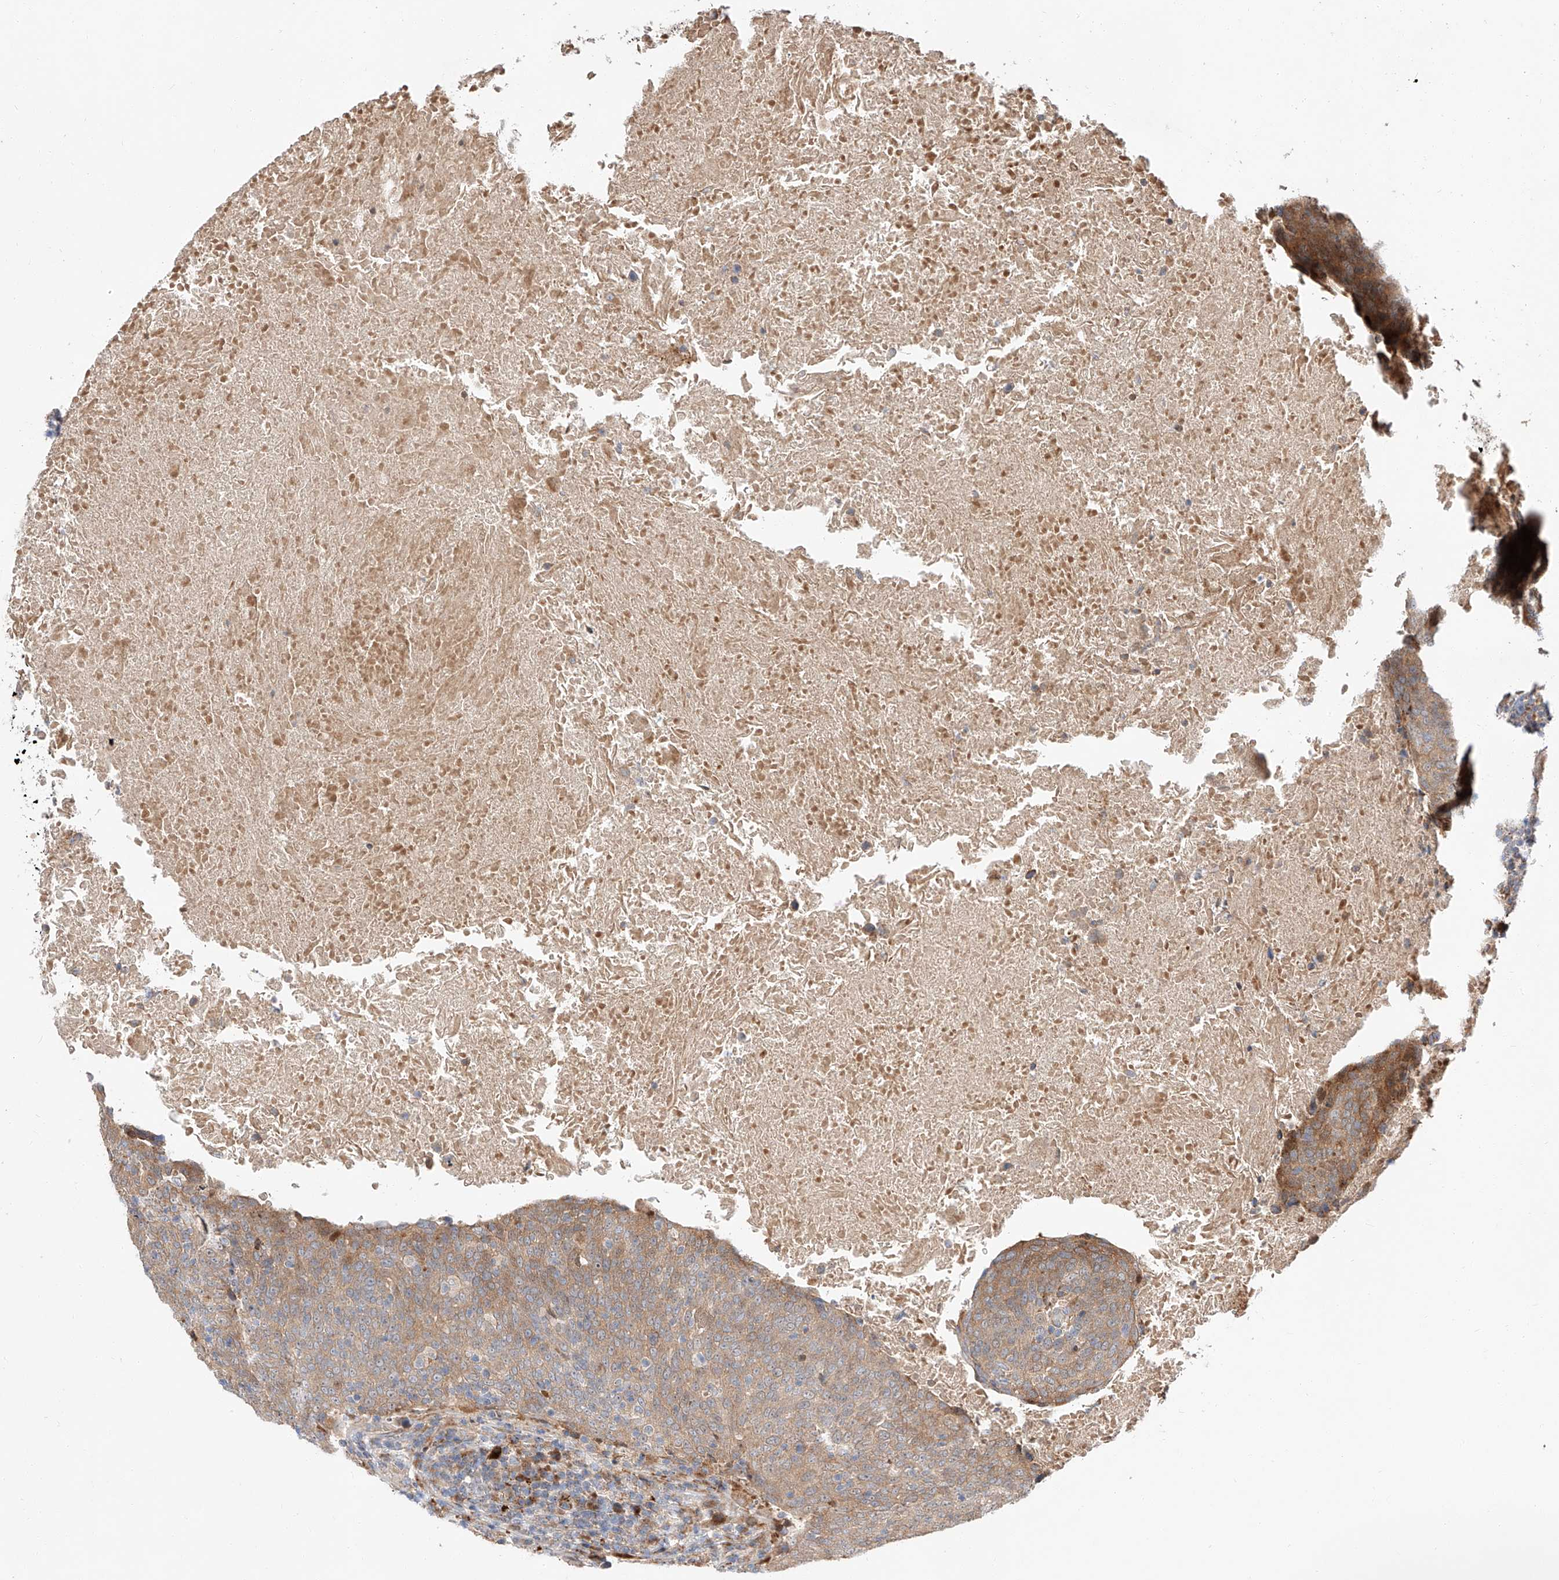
{"staining": {"intensity": "moderate", "quantity": ">75%", "location": "cytoplasmic/membranous"}, "tissue": "head and neck cancer", "cell_type": "Tumor cells", "image_type": "cancer", "snomed": [{"axis": "morphology", "description": "Squamous cell carcinoma, NOS"}, {"axis": "morphology", "description": "Squamous cell carcinoma, metastatic, NOS"}, {"axis": "topography", "description": "Lymph node"}, {"axis": "topography", "description": "Head-Neck"}], "caption": "Immunohistochemical staining of head and neck squamous cell carcinoma shows medium levels of moderate cytoplasmic/membranous protein staining in about >75% of tumor cells.", "gene": "DIRAS3", "patient": {"sex": "male", "age": 62}}